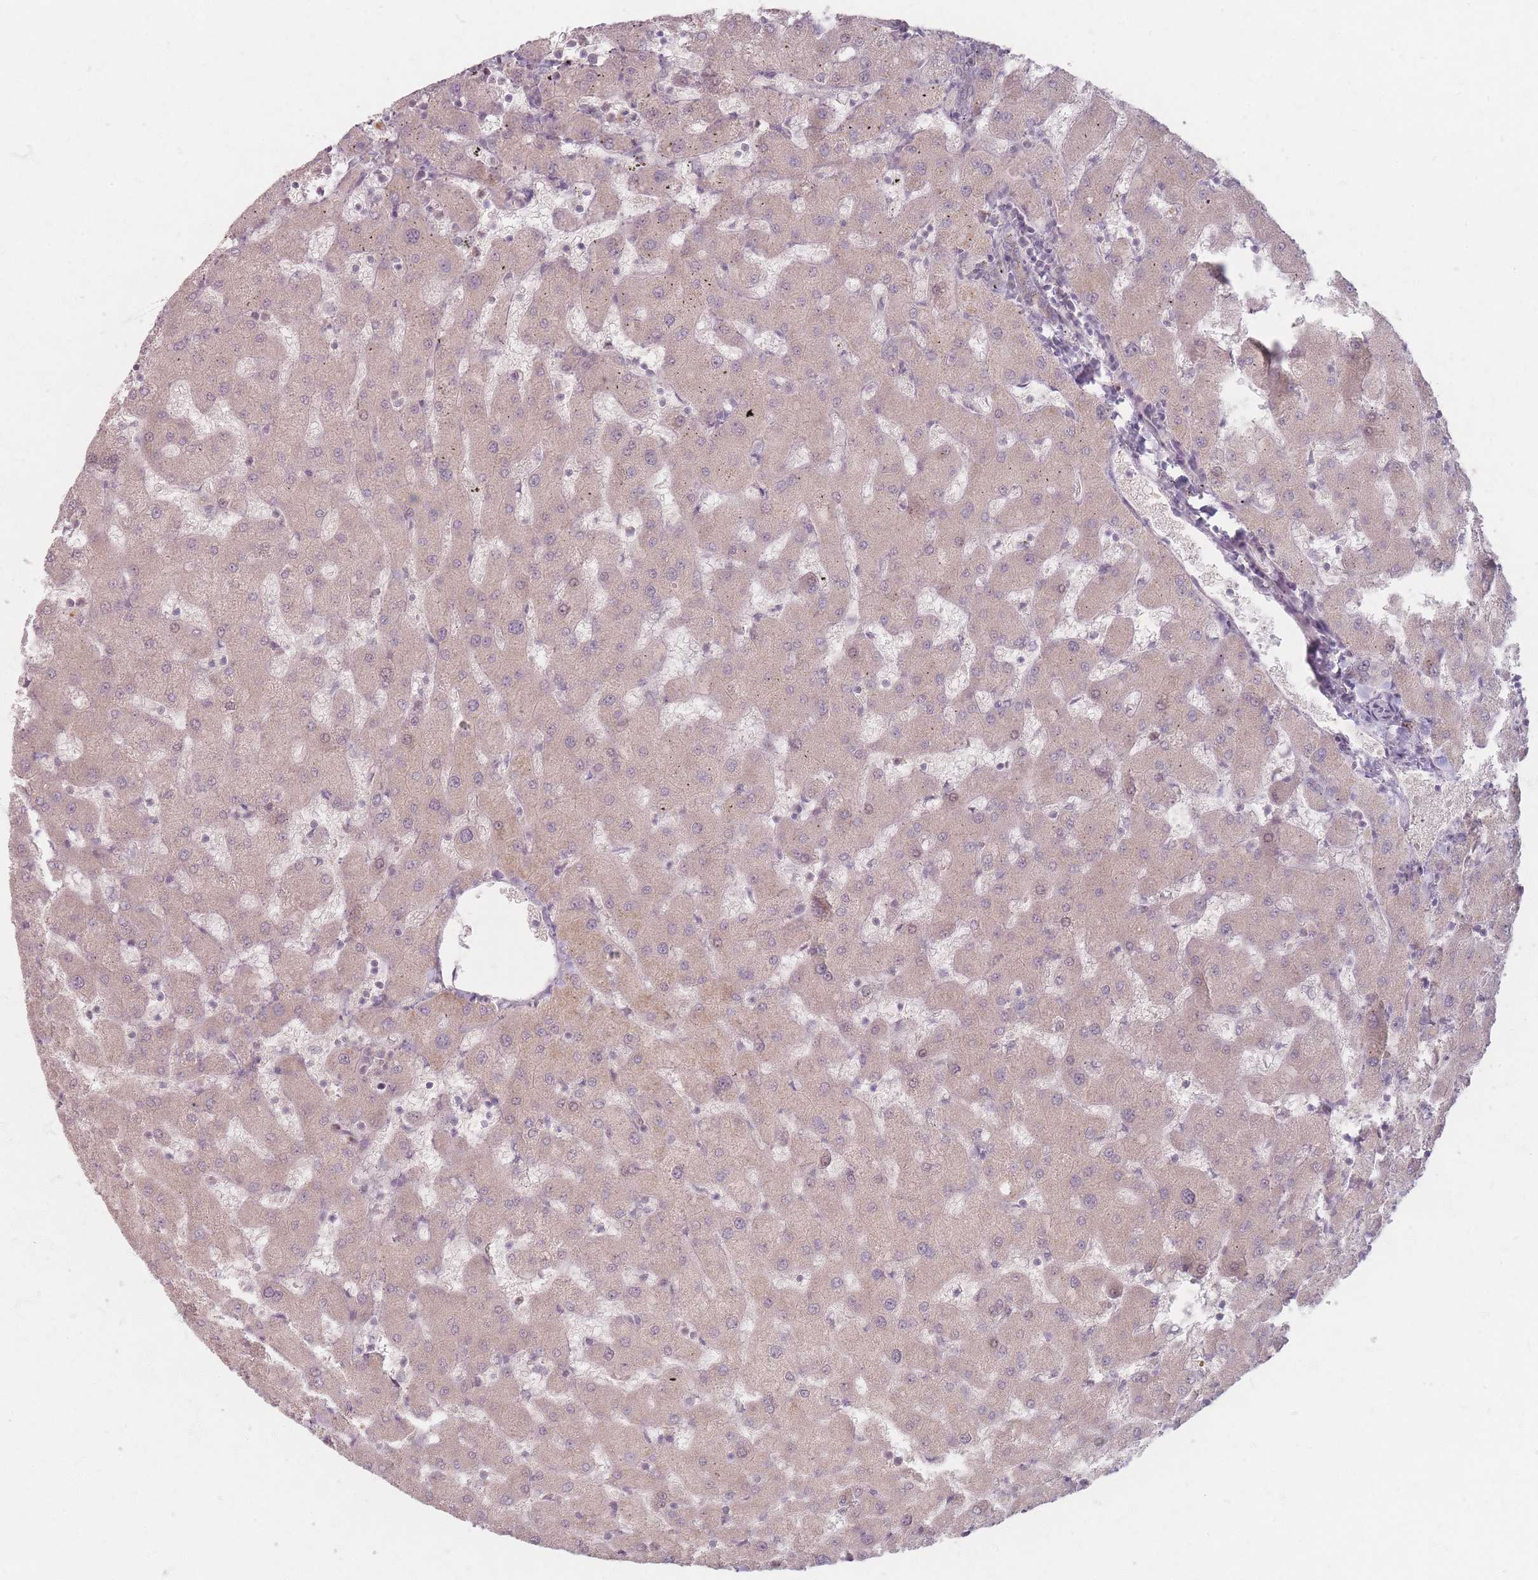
{"staining": {"intensity": "weak", "quantity": "<25%", "location": "cytoplasmic/membranous"}, "tissue": "liver", "cell_type": "Cholangiocytes", "image_type": "normal", "snomed": [{"axis": "morphology", "description": "Normal tissue, NOS"}, {"axis": "topography", "description": "Liver"}], "caption": "Normal liver was stained to show a protein in brown. There is no significant expression in cholangiocytes.", "gene": "GABRA6", "patient": {"sex": "female", "age": 63}}